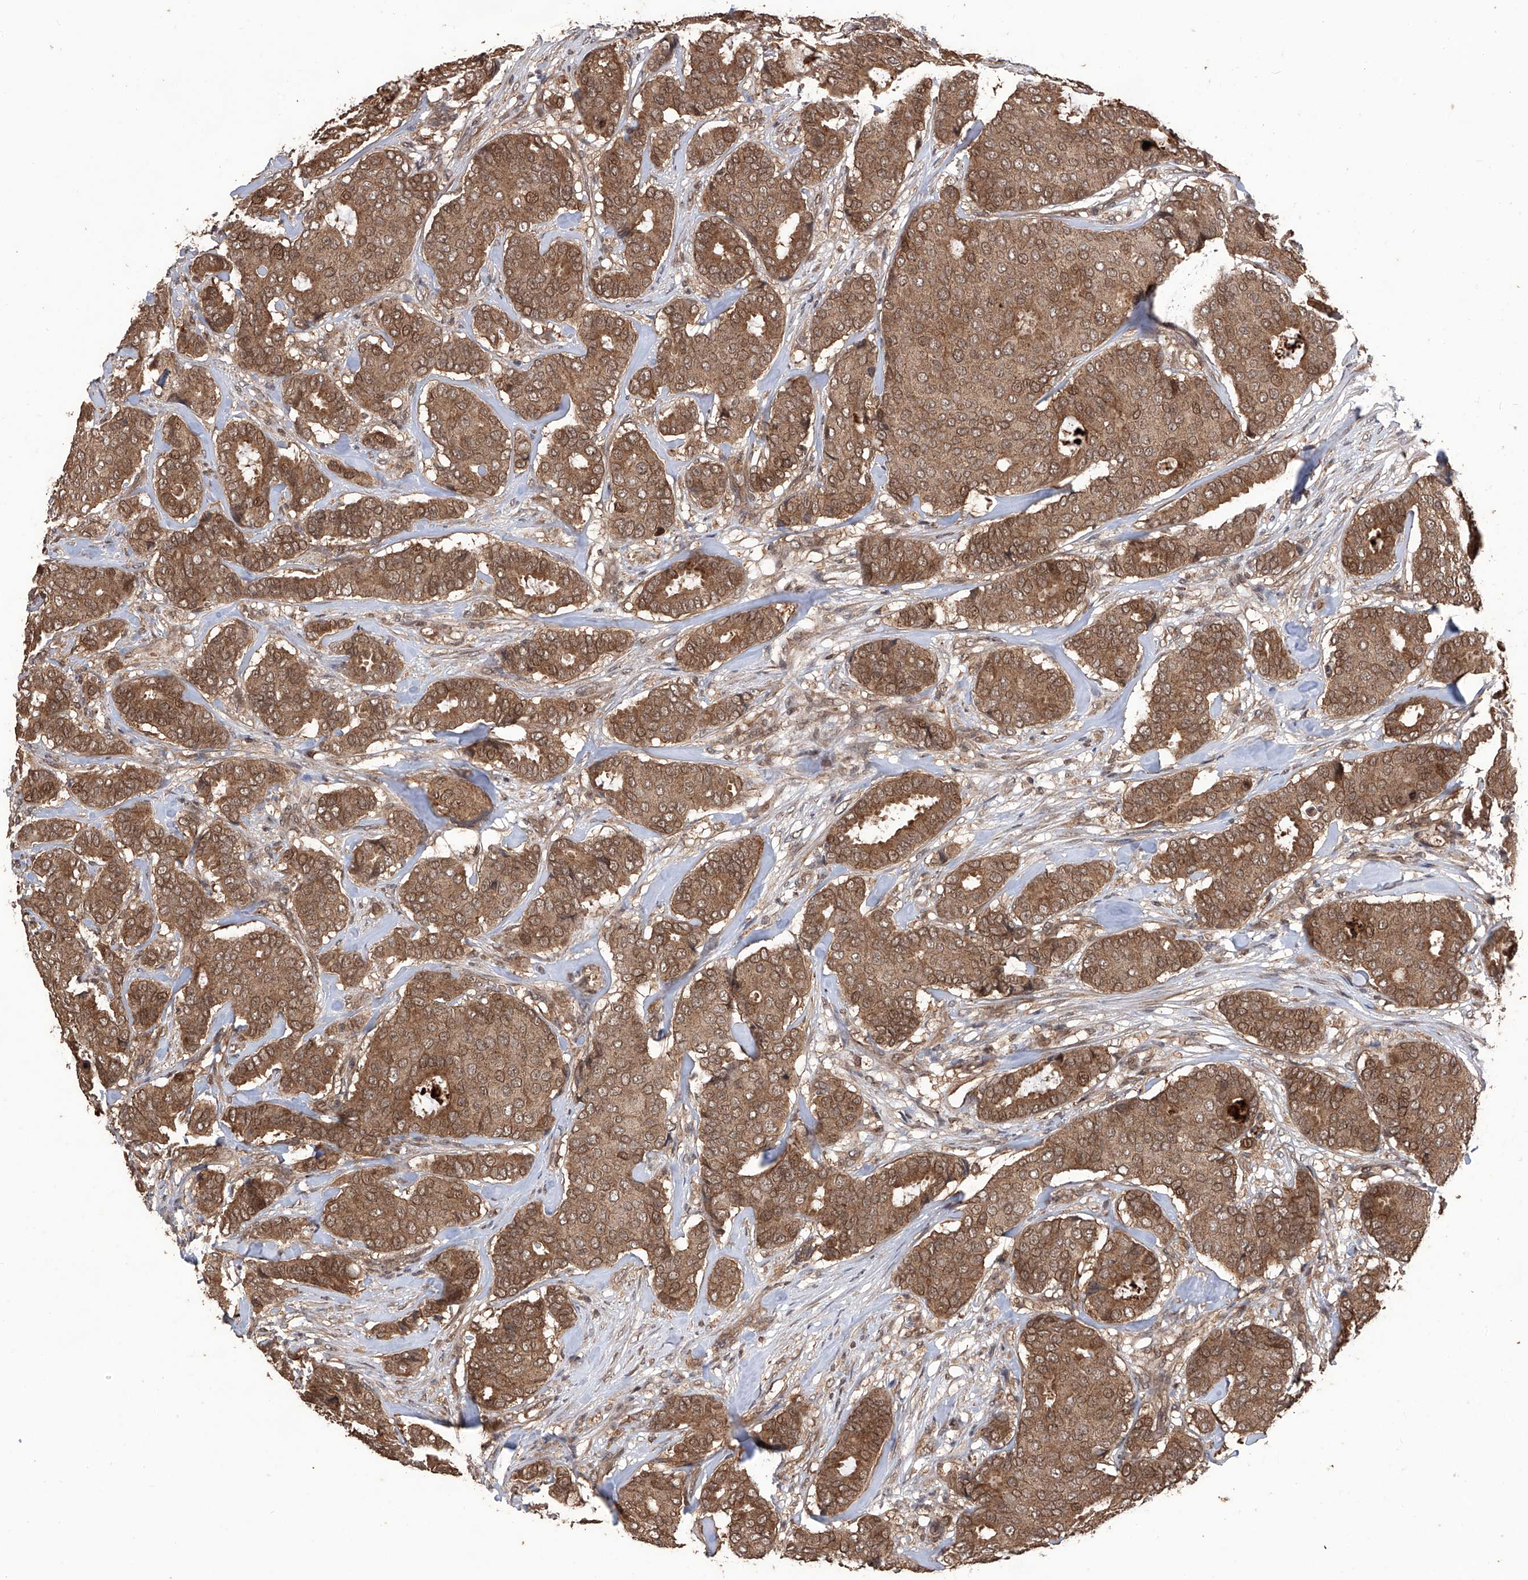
{"staining": {"intensity": "moderate", "quantity": ">75%", "location": "cytoplasmic/membranous,nuclear"}, "tissue": "breast cancer", "cell_type": "Tumor cells", "image_type": "cancer", "snomed": [{"axis": "morphology", "description": "Duct carcinoma"}, {"axis": "topography", "description": "Breast"}], "caption": "The micrograph shows a brown stain indicating the presence of a protein in the cytoplasmic/membranous and nuclear of tumor cells in breast intraductal carcinoma. (DAB (3,3'-diaminobenzidine) IHC, brown staining for protein, blue staining for nuclei).", "gene": "LYSMD4", "patient": {"sex": "female", "age": 75}}